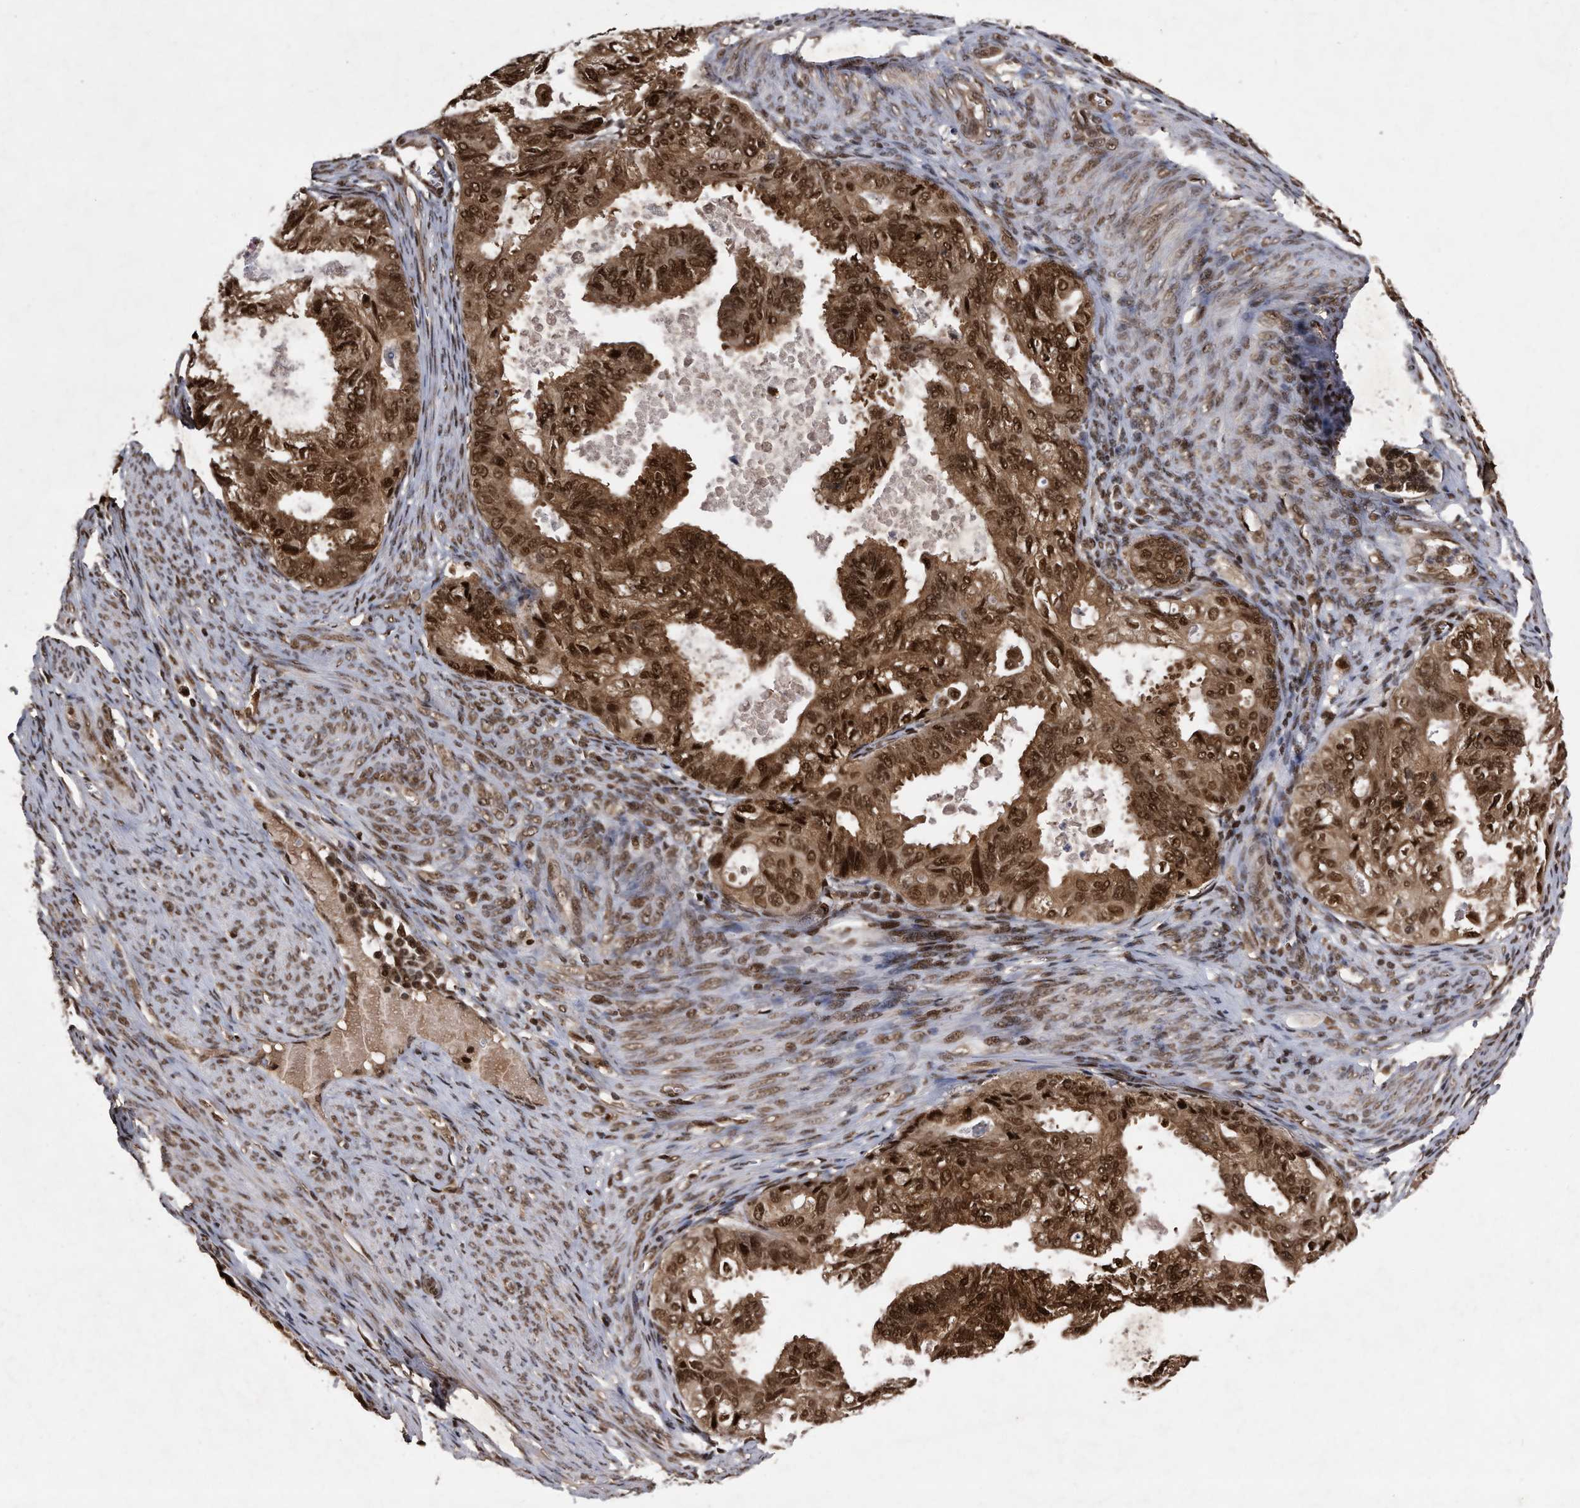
{"staining": {"intensity": "strong", "quantity": ">75%", "location": "cytoplasmic/membranous,nuclear"}, "tissue": "cervical cancer", "cell_type": "Tumor cells", "image_type": "cancer", "snomed": [{"axis": "morphology", "description": "Normal tissue, NOS"}, {"axis": "morphology", "description": "Adenocarcinoma, NOS"}, {"axis": "topography", "description": "Cervix"}, {"axis": "topography", "description": "Endometrium"}], "caption": "Strong cytoplasmic/membranous and nuclear expression for a protein is present in approximately >75% of tumor cells of cervical adenocarcinoma using immunohistochemistry.", "gene": "RAD23B", "patient": {"sex": "female", "age": 86}}